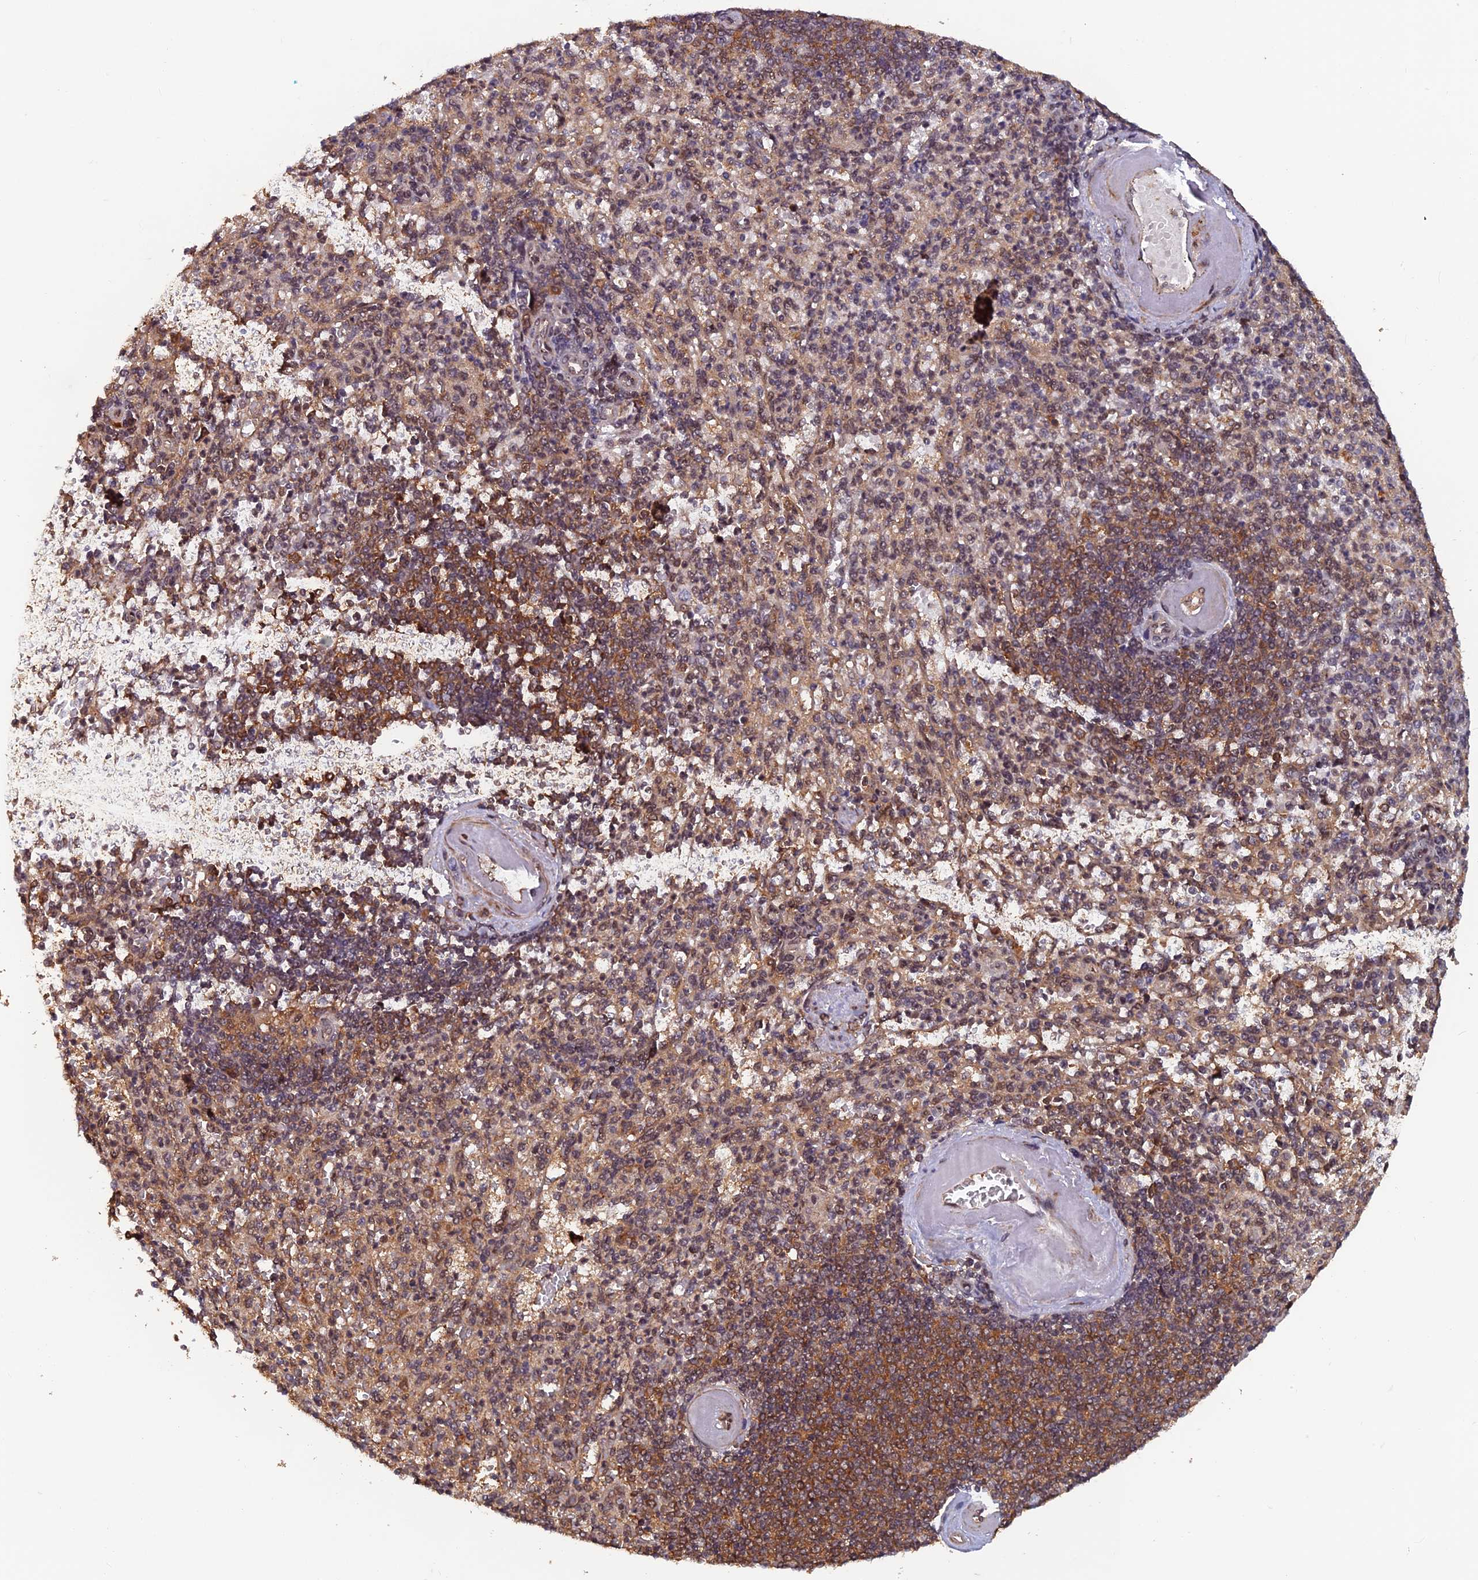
{"staining": {"intensity": "moderate", "quantity": "<25%", "location": "cytoplasmic/membranous,nuclear"}, "tissue": "spleen", "cell_type": "Cells in red pulp", "image_type": "normal", "snomed": [{"axis": "morphology", "description": "Normal tissue, NOS"}, {"axis": "topography", "description": "Spleen"}], "caption": "Spleen stained with DAB immunohistochemistry (IHC) reveals low levels of moderate cytoplasmic/membranous,nuclear expression in about <25% of cells in red pulp.", "gene": "FAM53C", "patient": {"sex": "female", "age": 74}}